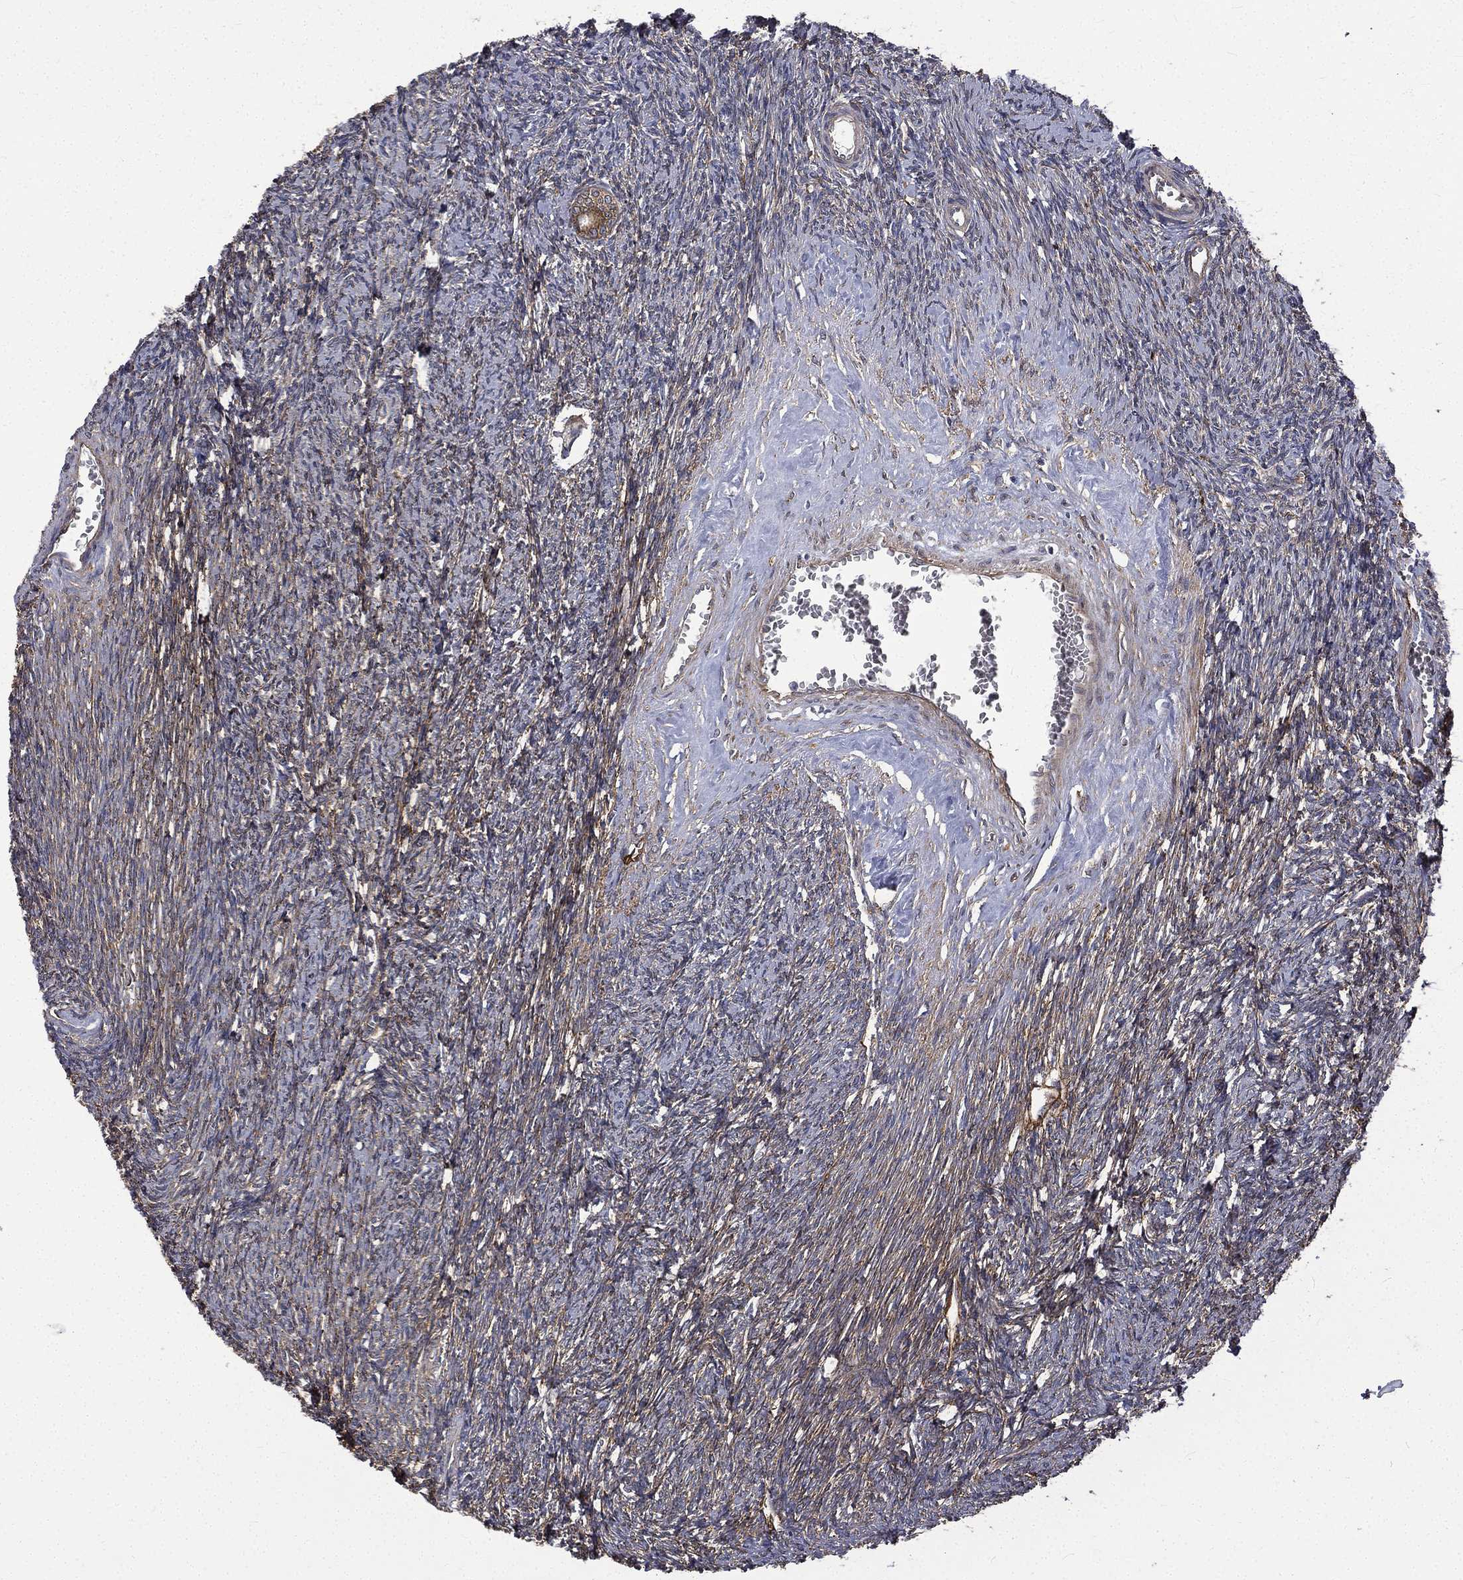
{"staining": {"intensity": "weak", "quantity": "25%-75%", "location": "cytoplasmic/membranous"}, "tissue": "ovary", "cell_type": "Follicle cells", "image_type": "normal", "snomed": [{"axis": "morphology", "description": "Normal tissue, NOS"}, {"axis": "topography", "description": "Fallopian tube"}, {"axis": "topography", "description": "Ovary"}], "caption": "Follicle cells show weak cytoplasmic/membranous expression in approximately 25%-75% of cells in unremarkable ovary.", "gene": "PPFIBP1", "patient": {"sex": "female", "age": 33}}